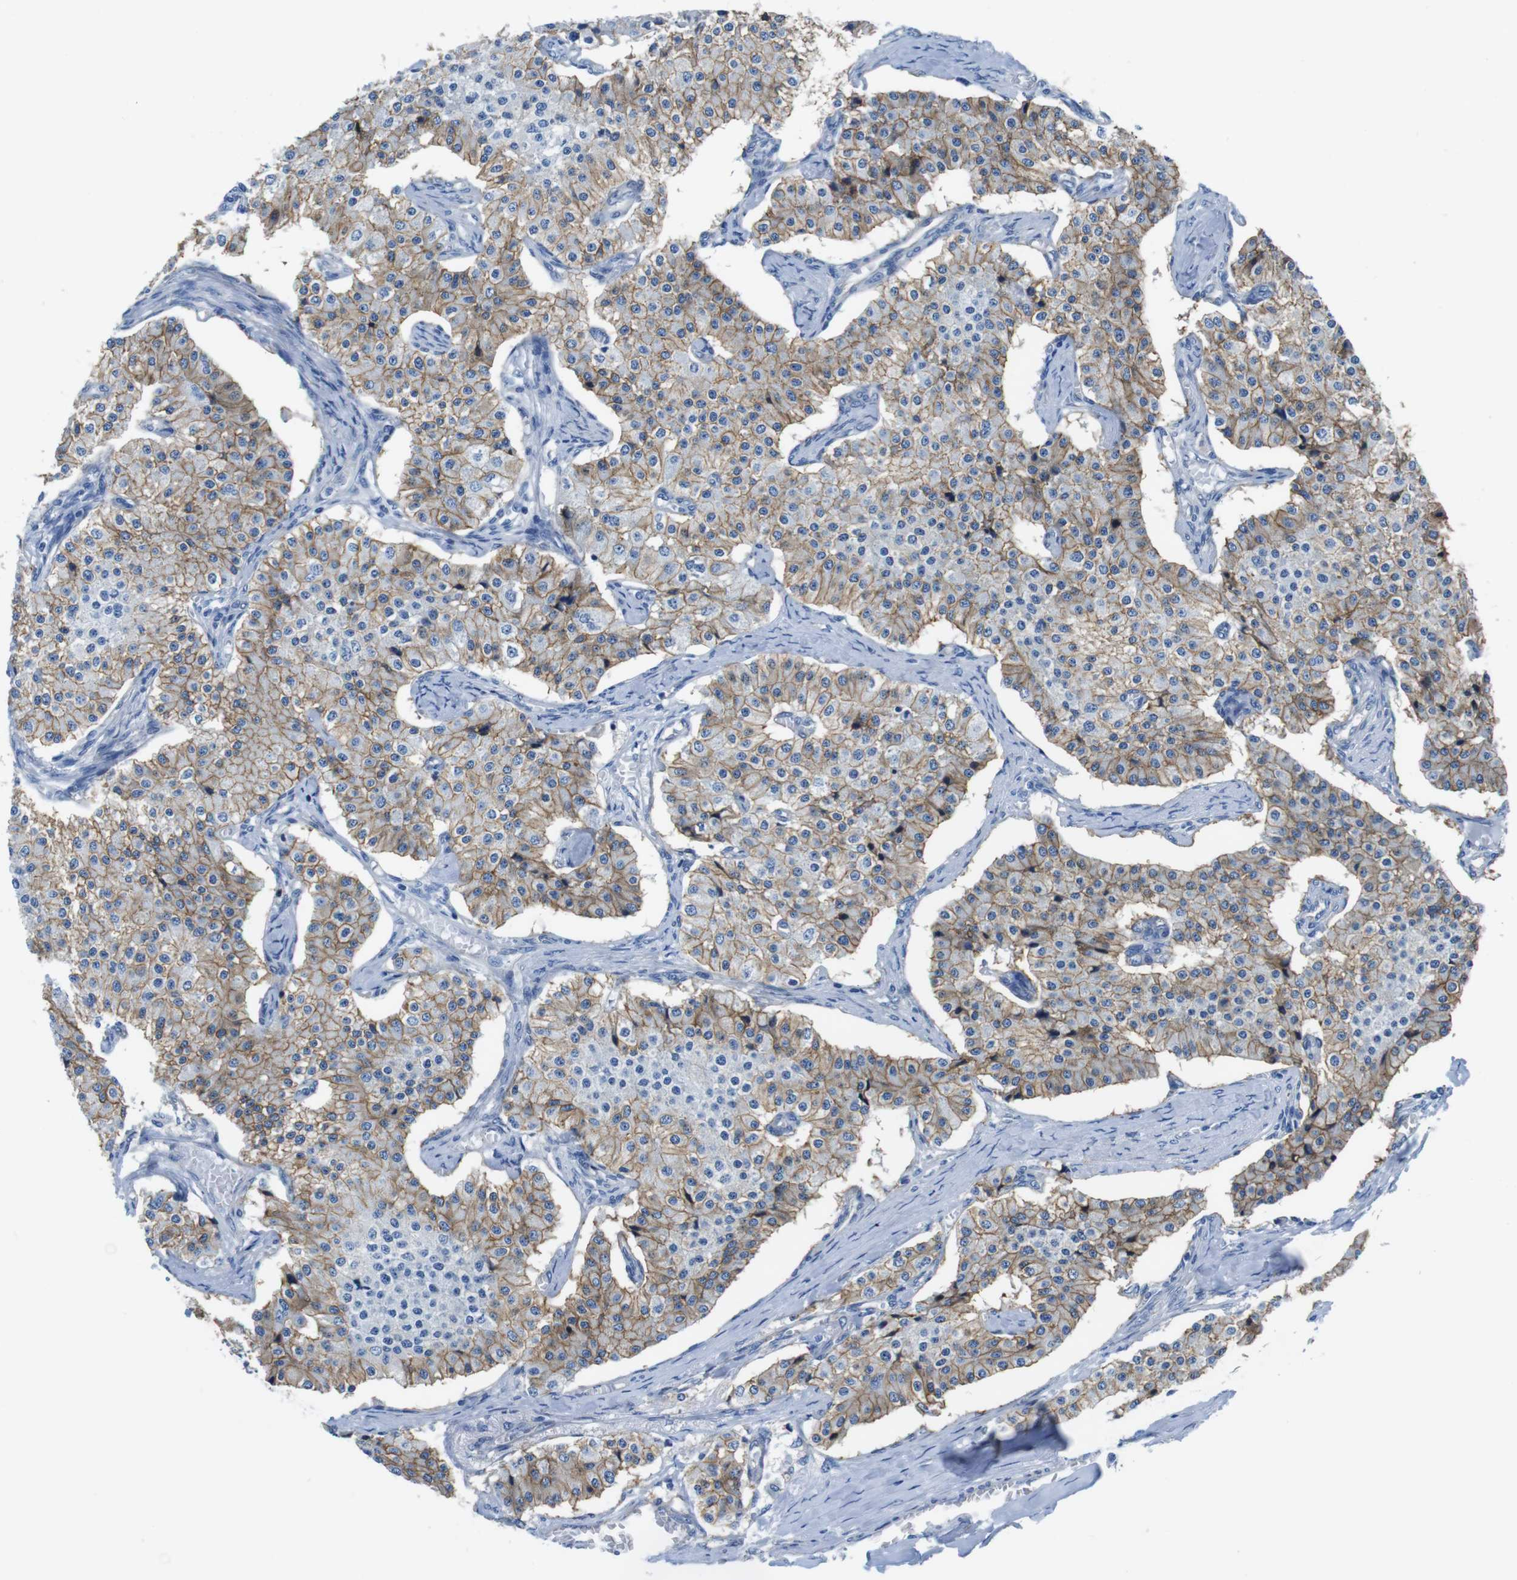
{"staining": {"intensity": "moderate", "quantity": ">75%", "location": "cytoplasmic/membranous"}, "tissue": "carcinoid", "cell_type": "Tumor cells", "image_type": "cancer", "snomed": [{"axis": "morphology", "description": "Carcinoid, malignant, NOS"}, {"axis": "topography", "description": "Colon"}], "caption": "Protein positivity by immunohistochemistry demonstrates moderate cytoplasmic/membranous staining in approximately >75% of tumor cells in carcinoid.", "gene": "CDH8", "patient": {"sex": "female", "age": 52}}